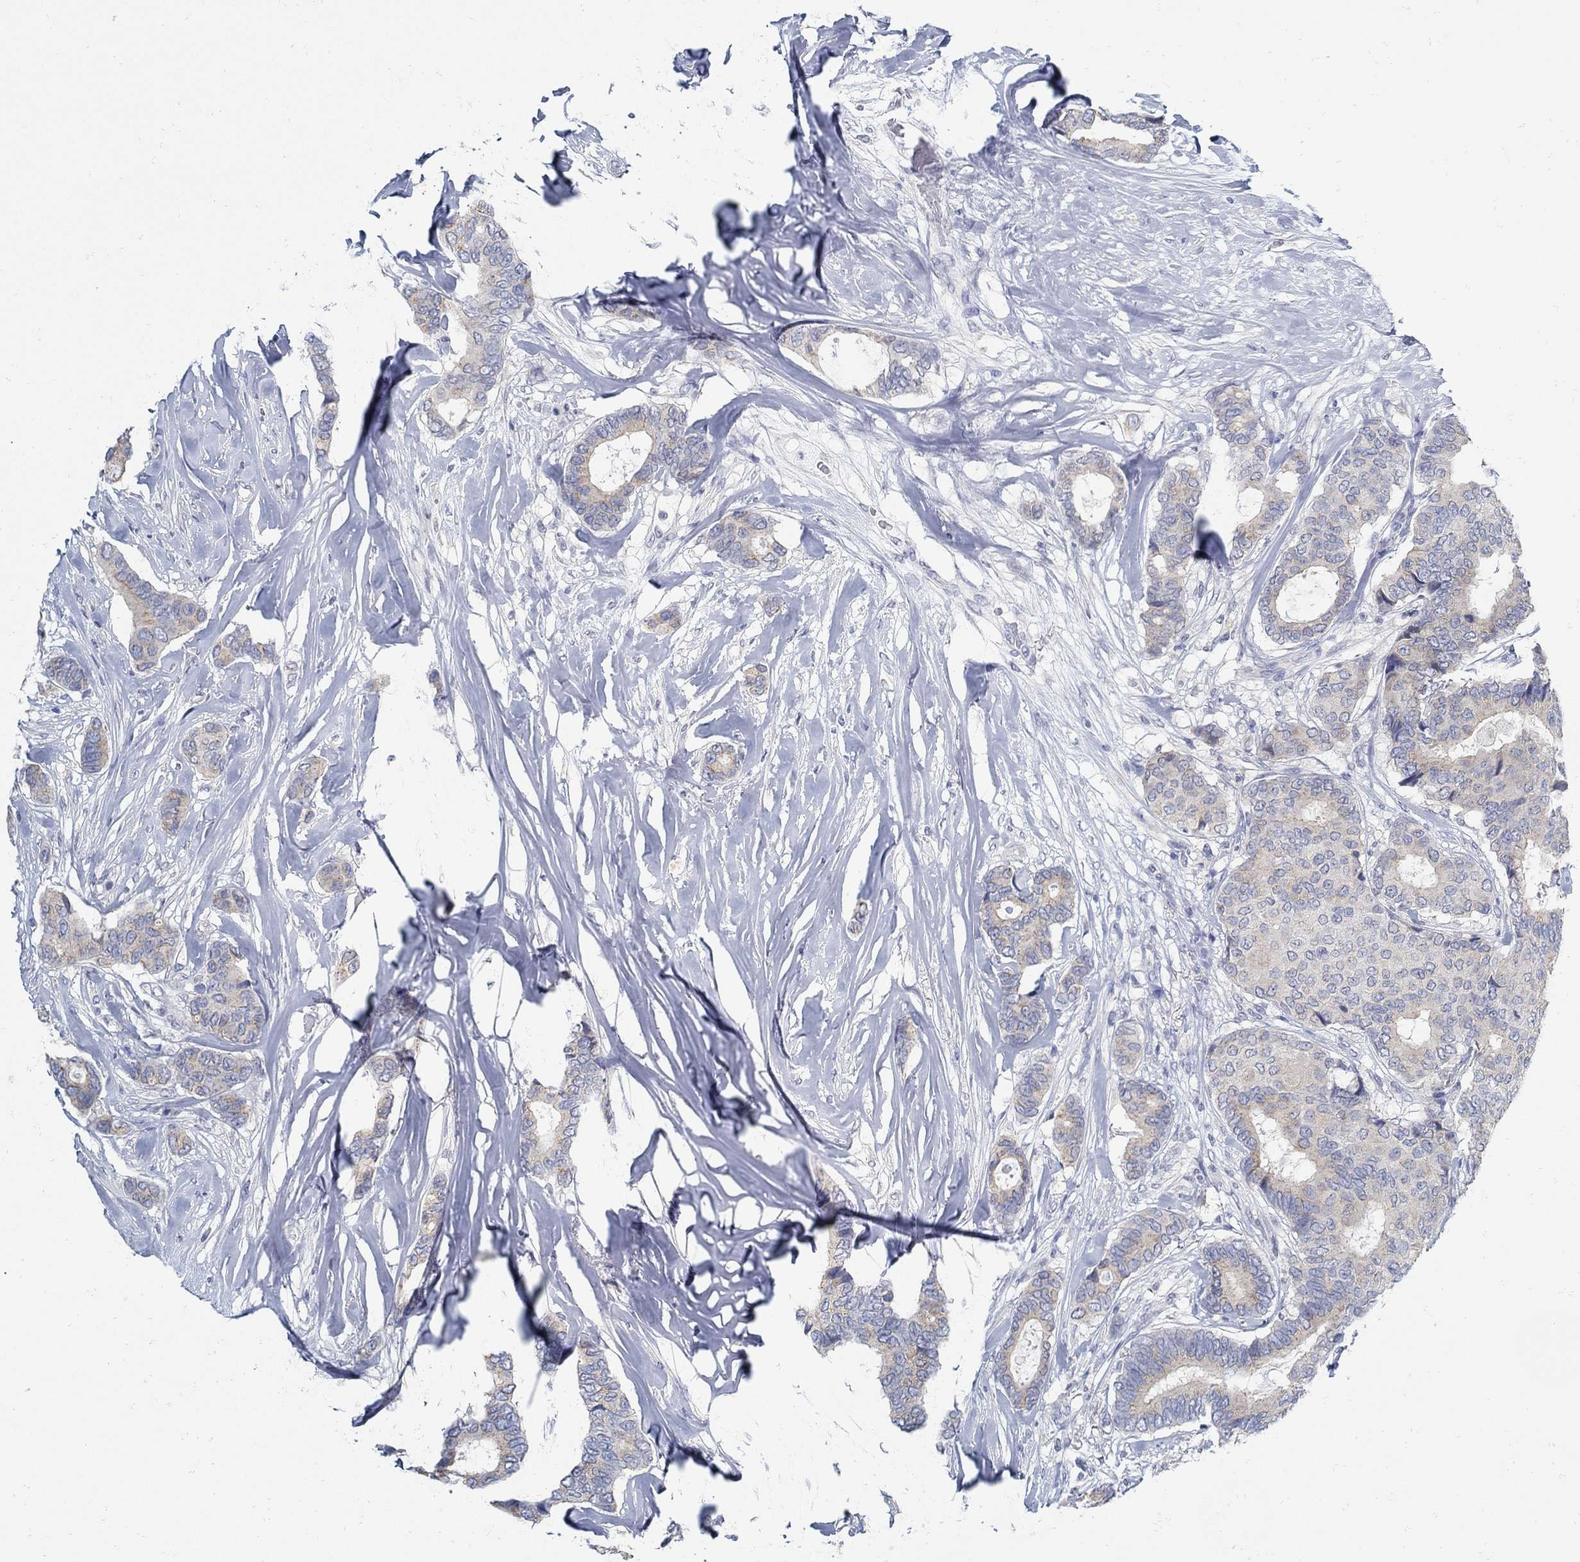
{"staining": {"intensity": "weak", "quantity": "25%-75%", "location": "cytoplasmic/membranous"}, "tissue": "breast cancer", "cell_type": "Tumor cells", "image_type": "cancer", "snomed": [{"axis": "morphology", "description": "Duct carcinoma"}, {"axis": "topography", "description": "Breast"}], "caption": "An image showing weak cytoplasmic/membranous positivity in approximately 25%-75% of tumor cells in breast intraductal carcinoma, as visualized by brown immunohistochemical staining.", "gene": "ZFAND4", "patient": {"sex": "female", "age": 75}}